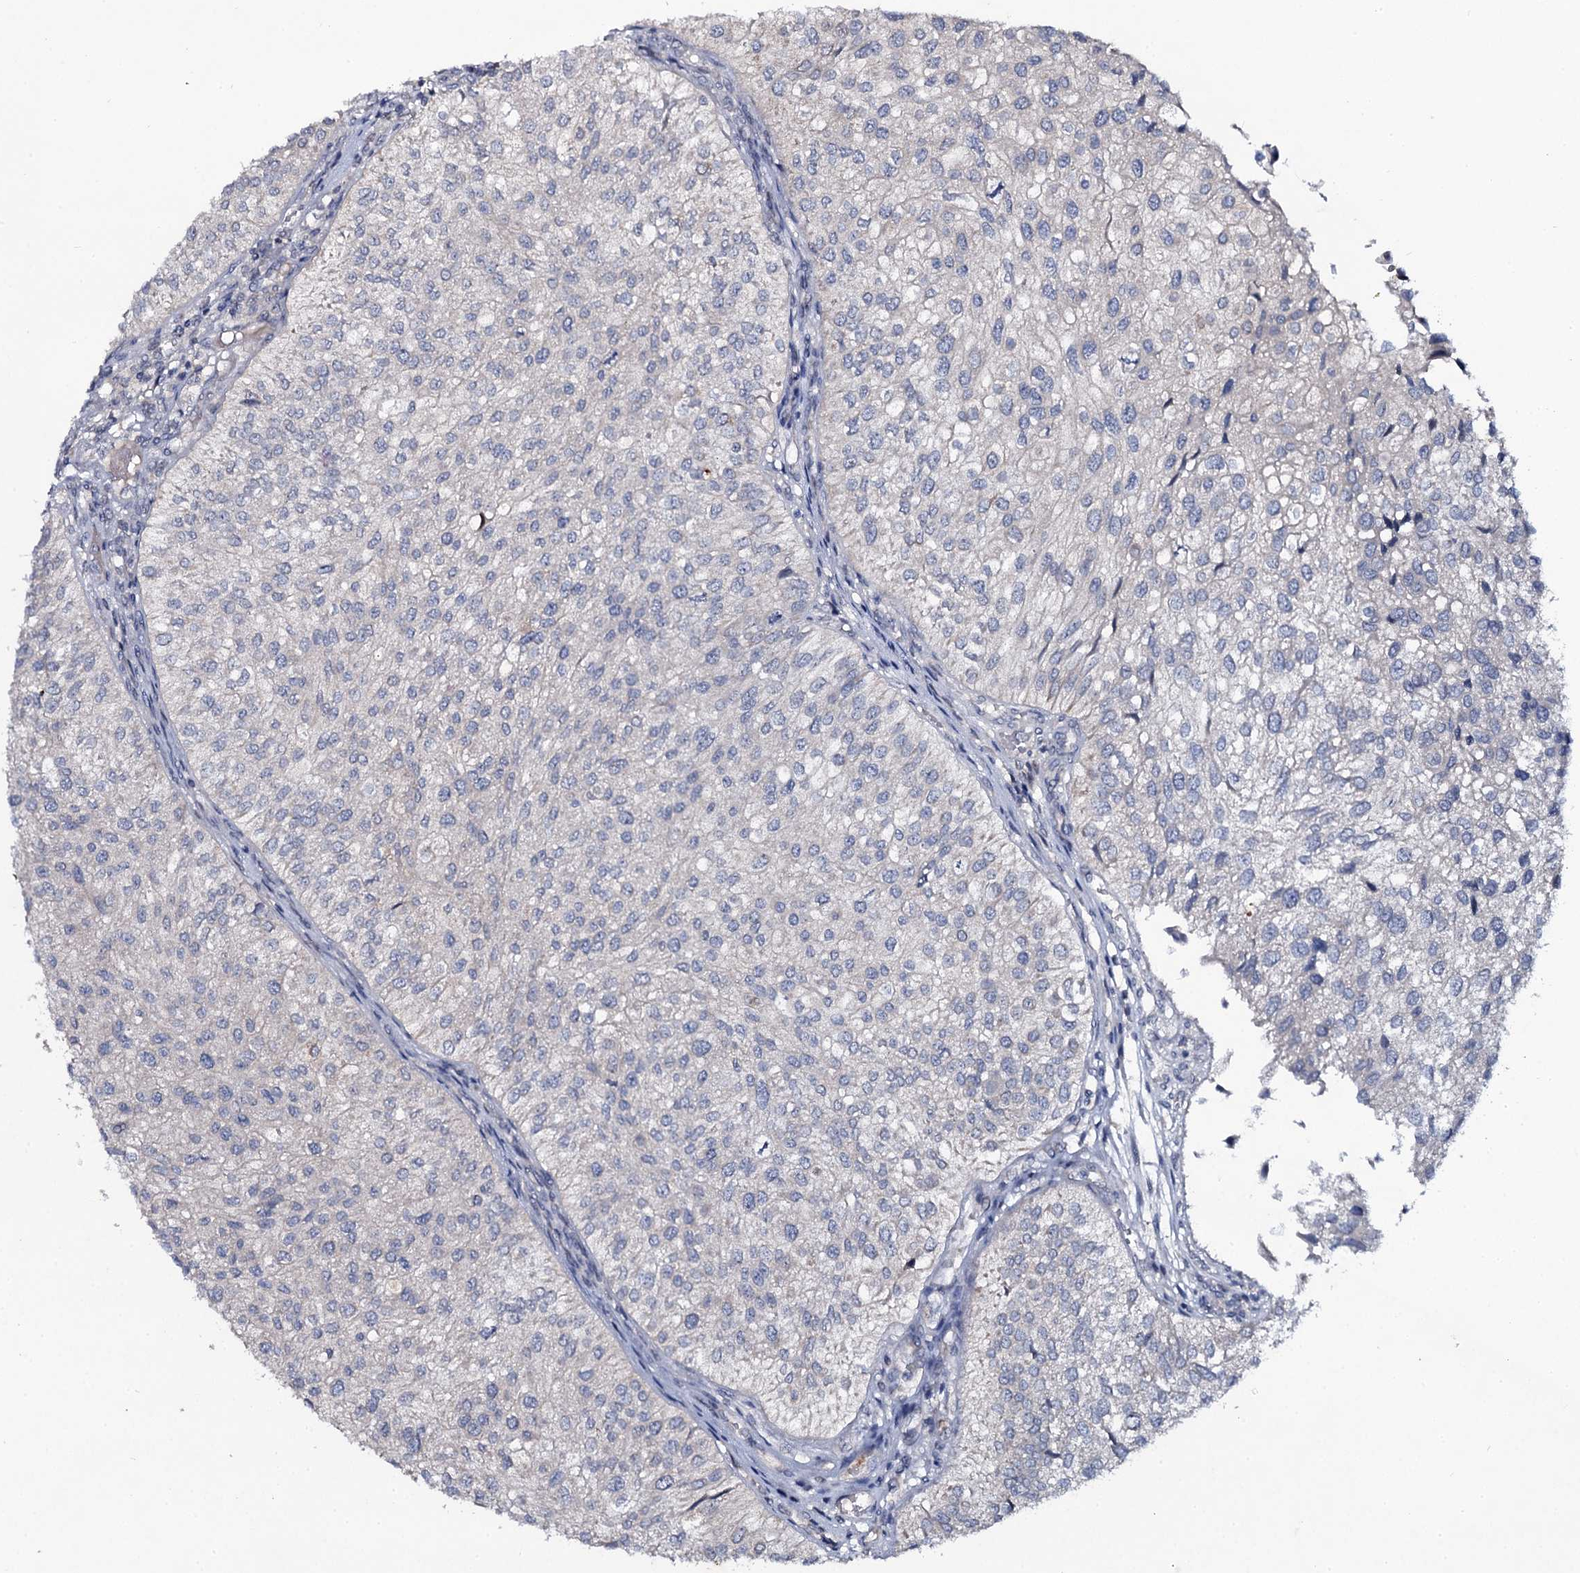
{"staining": {"intensity": "negative", "quantity": "none", "location": "none"}, "tissue": "urothelial cancer", "cell_type": "Tumor cells", "image_type": "cancer", "snomed": [{"axis": "morphology", "description": "Urothelial carcinoma, Low grade"}, {"axis": "topography", "description": "Urinary bladder"}], "caption": "Urothelial cancer was stained to show a protein in brown. There is no significant positivity in tumor cells.", "gene": "SNAP23", "patient": {"sex": "female", "age": 89}}